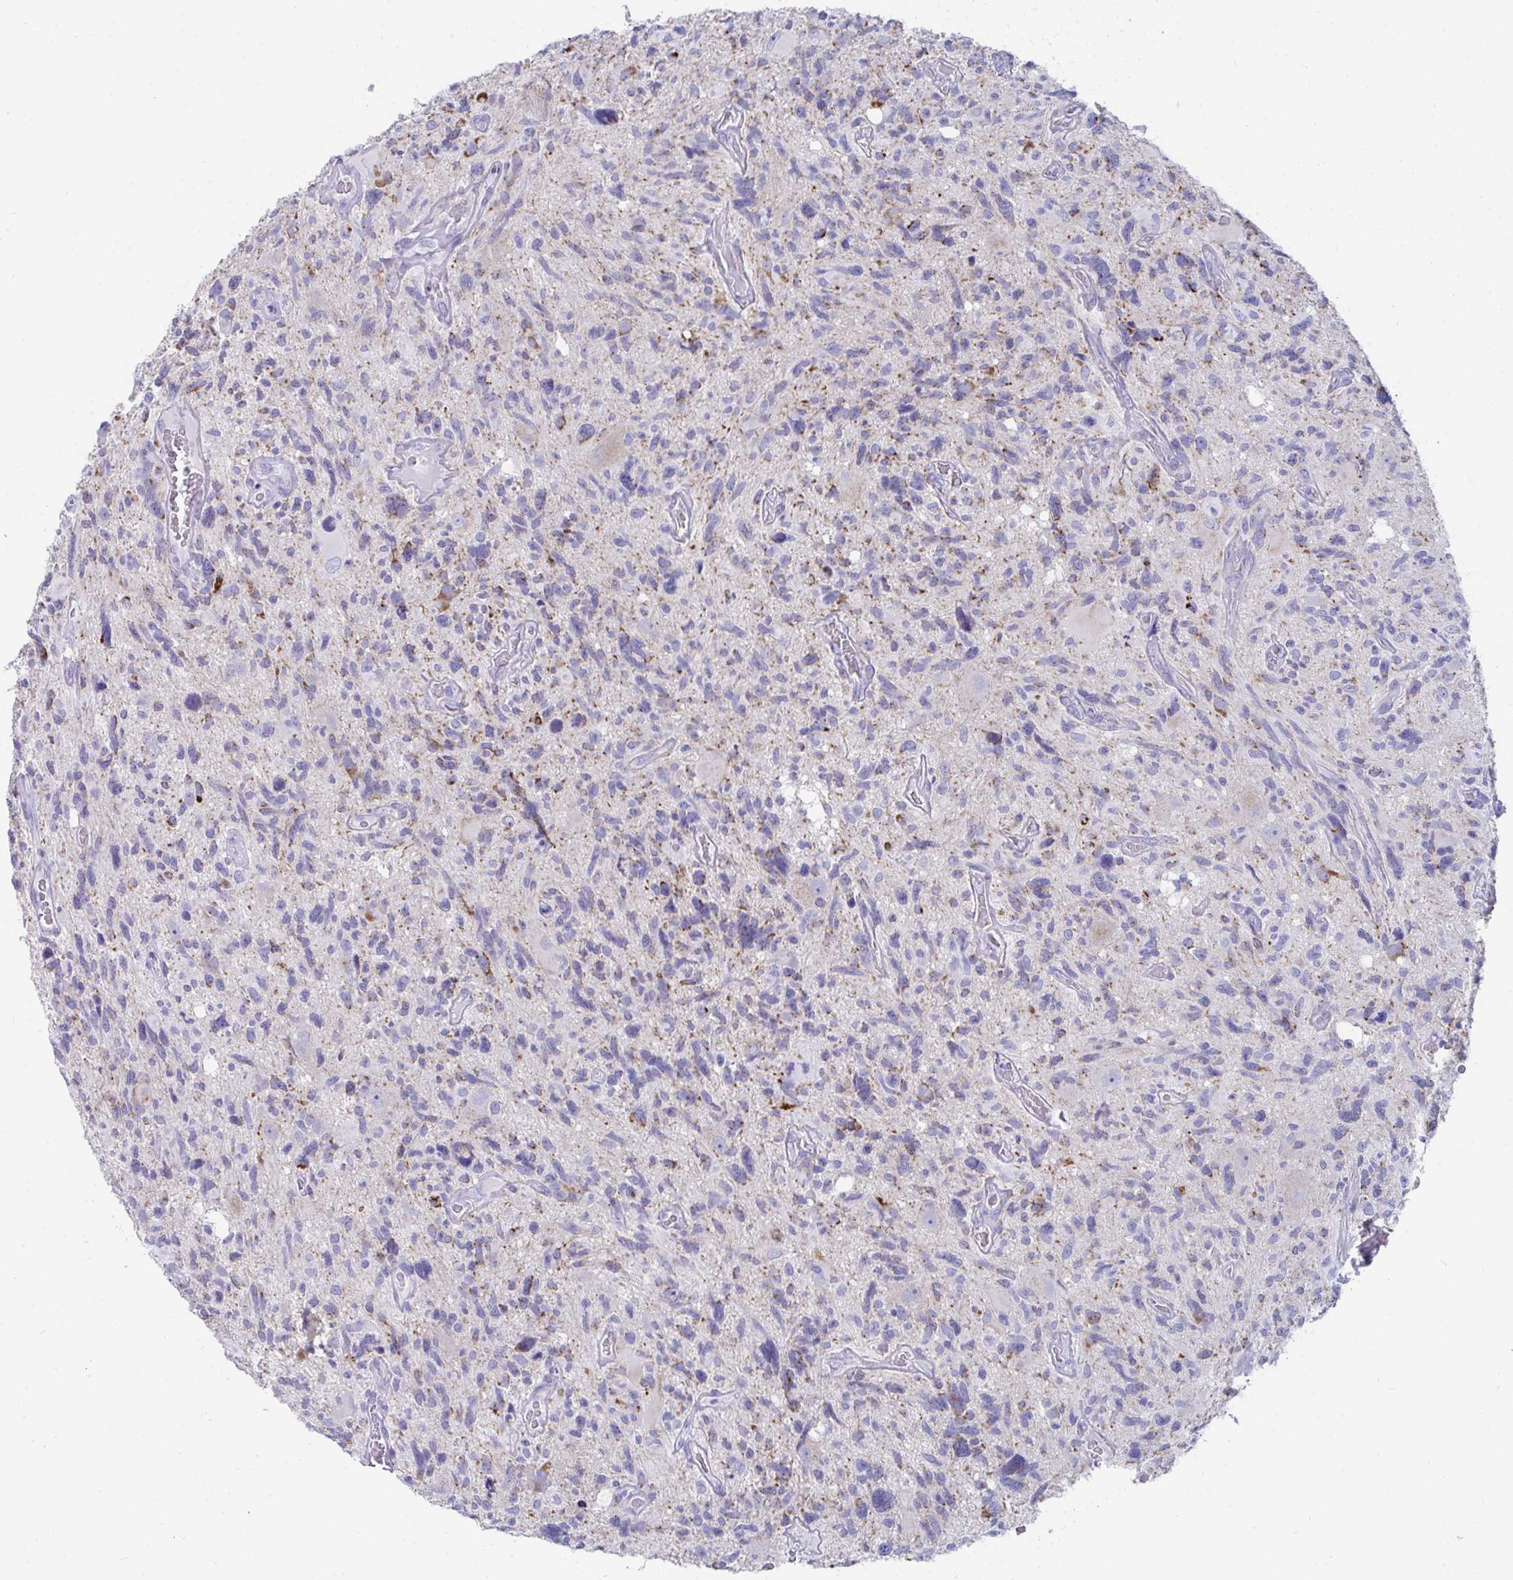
{"staining": {"intensity": "strong", "quantity": "<25%", "location": "cytoplasmic/membranous"}, "tissue": "glioma", "cell_type": "Tumor cells", "image_type": "cancer", "snomed": [{"axis": "morphology", "description": "Glioma, malignant, High grade"}, {"axis": "topography", "description": "Brain"}], "caption": "Immunohistochemical staining of human glioma shows medium levels of strong cytoplasmic/membranous positivity in about <25% of tumor cells.", "gene": "AIFM1", "patient": {"sex": "male", "age": 49}}